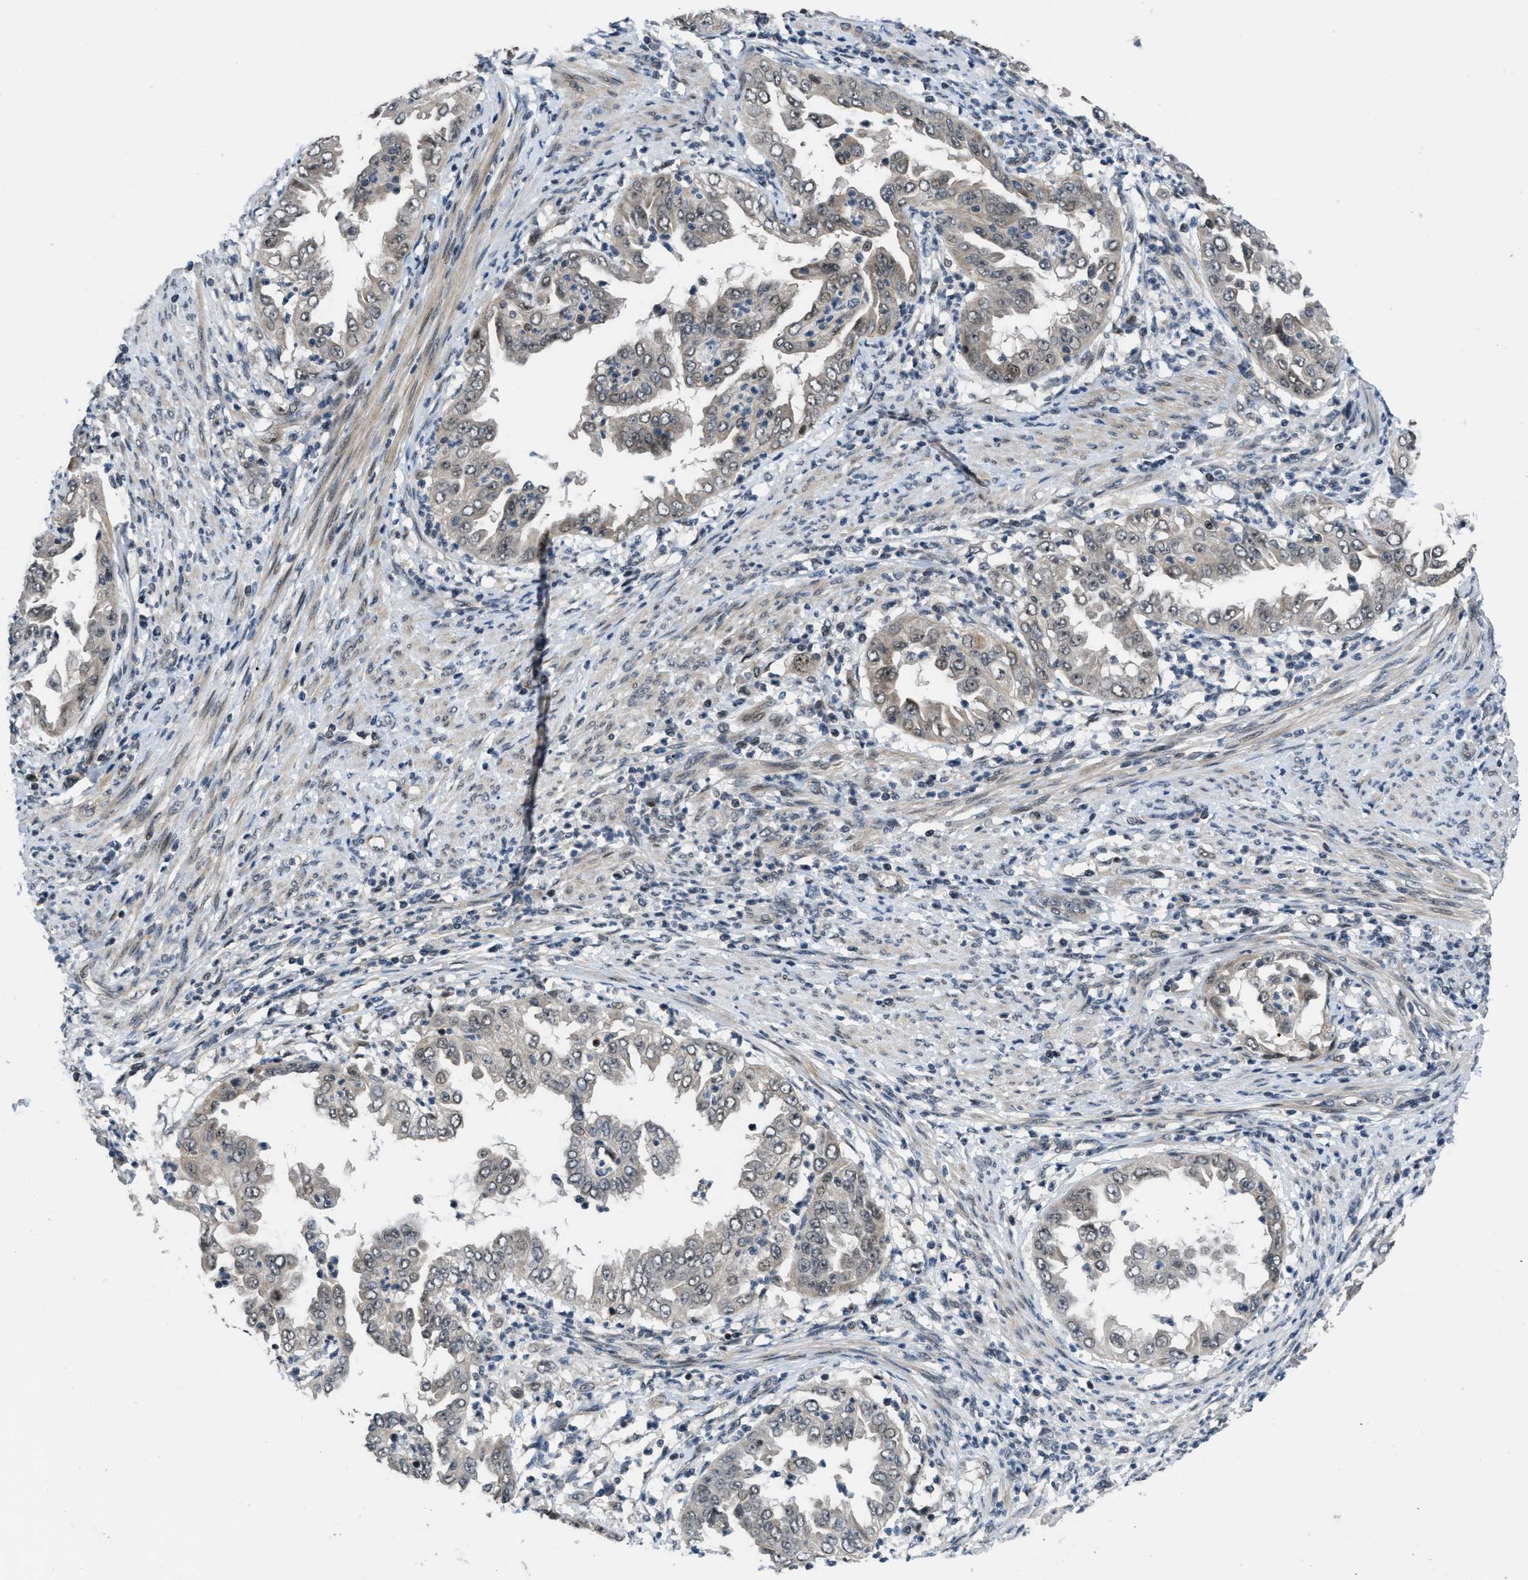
{"staining": {"intensity": "weak", "quantity": ">75%", "location": "cytoplasmic/membranous,nuclear"}, "tissue": "endometrial cancer", "cell_type": "Tumor cells", "image_type": "cancer", "snomed": [{"axis": "morphology", "description": "Adenocarcinoma, NOS"}, {"axis": "topography", "description": "Endometrium"}], "caption": "Immunohistochemical staining of adenocarcinoma (endometrial) demonstrates weak cytoplasmic/membranous and nuclear protein positivity in approximately >75% of tumor cells.", "gene": "SETD5", "patient": {"sex": "female", "age": 85}}